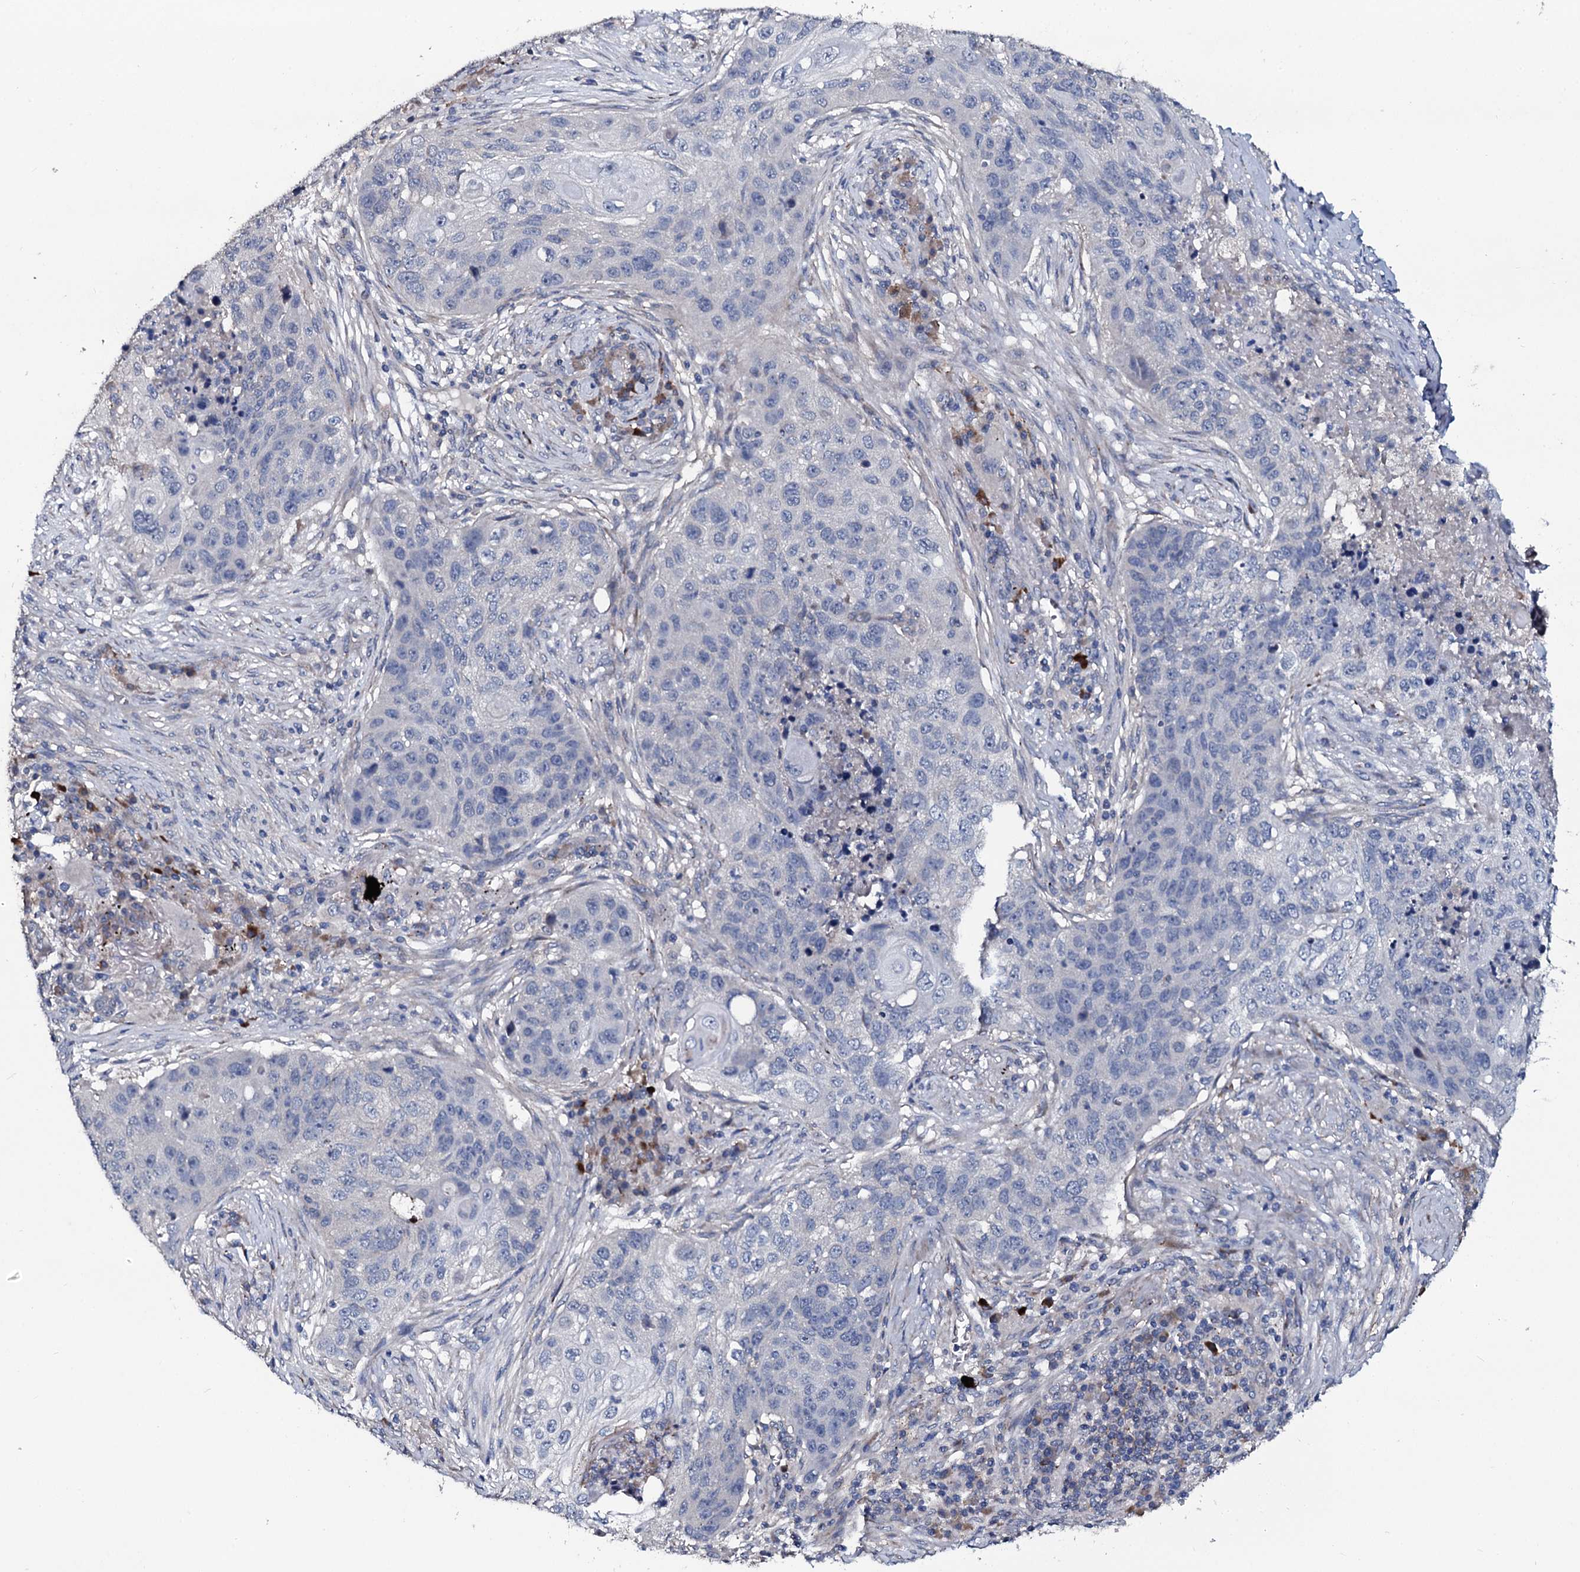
{"staining": {"intensity": "negative", "quantity": "none", "location": "none"}, "tissue": "lung cancer", "cell_type": "Tumor cells", "image_type": "cancer", "snomed": [{"axis": "morphology", "description": "Squamous cell carcinoma, NOS"}, {"axis": "topography", "description": "Lung"}], "caption": "IHC photomicrograph of human lung cancer stained for a protein (brown), which reveals no expression in tumor cells.", "gene": "IL12B", "patient": {"sex": "female", "age": 63}}